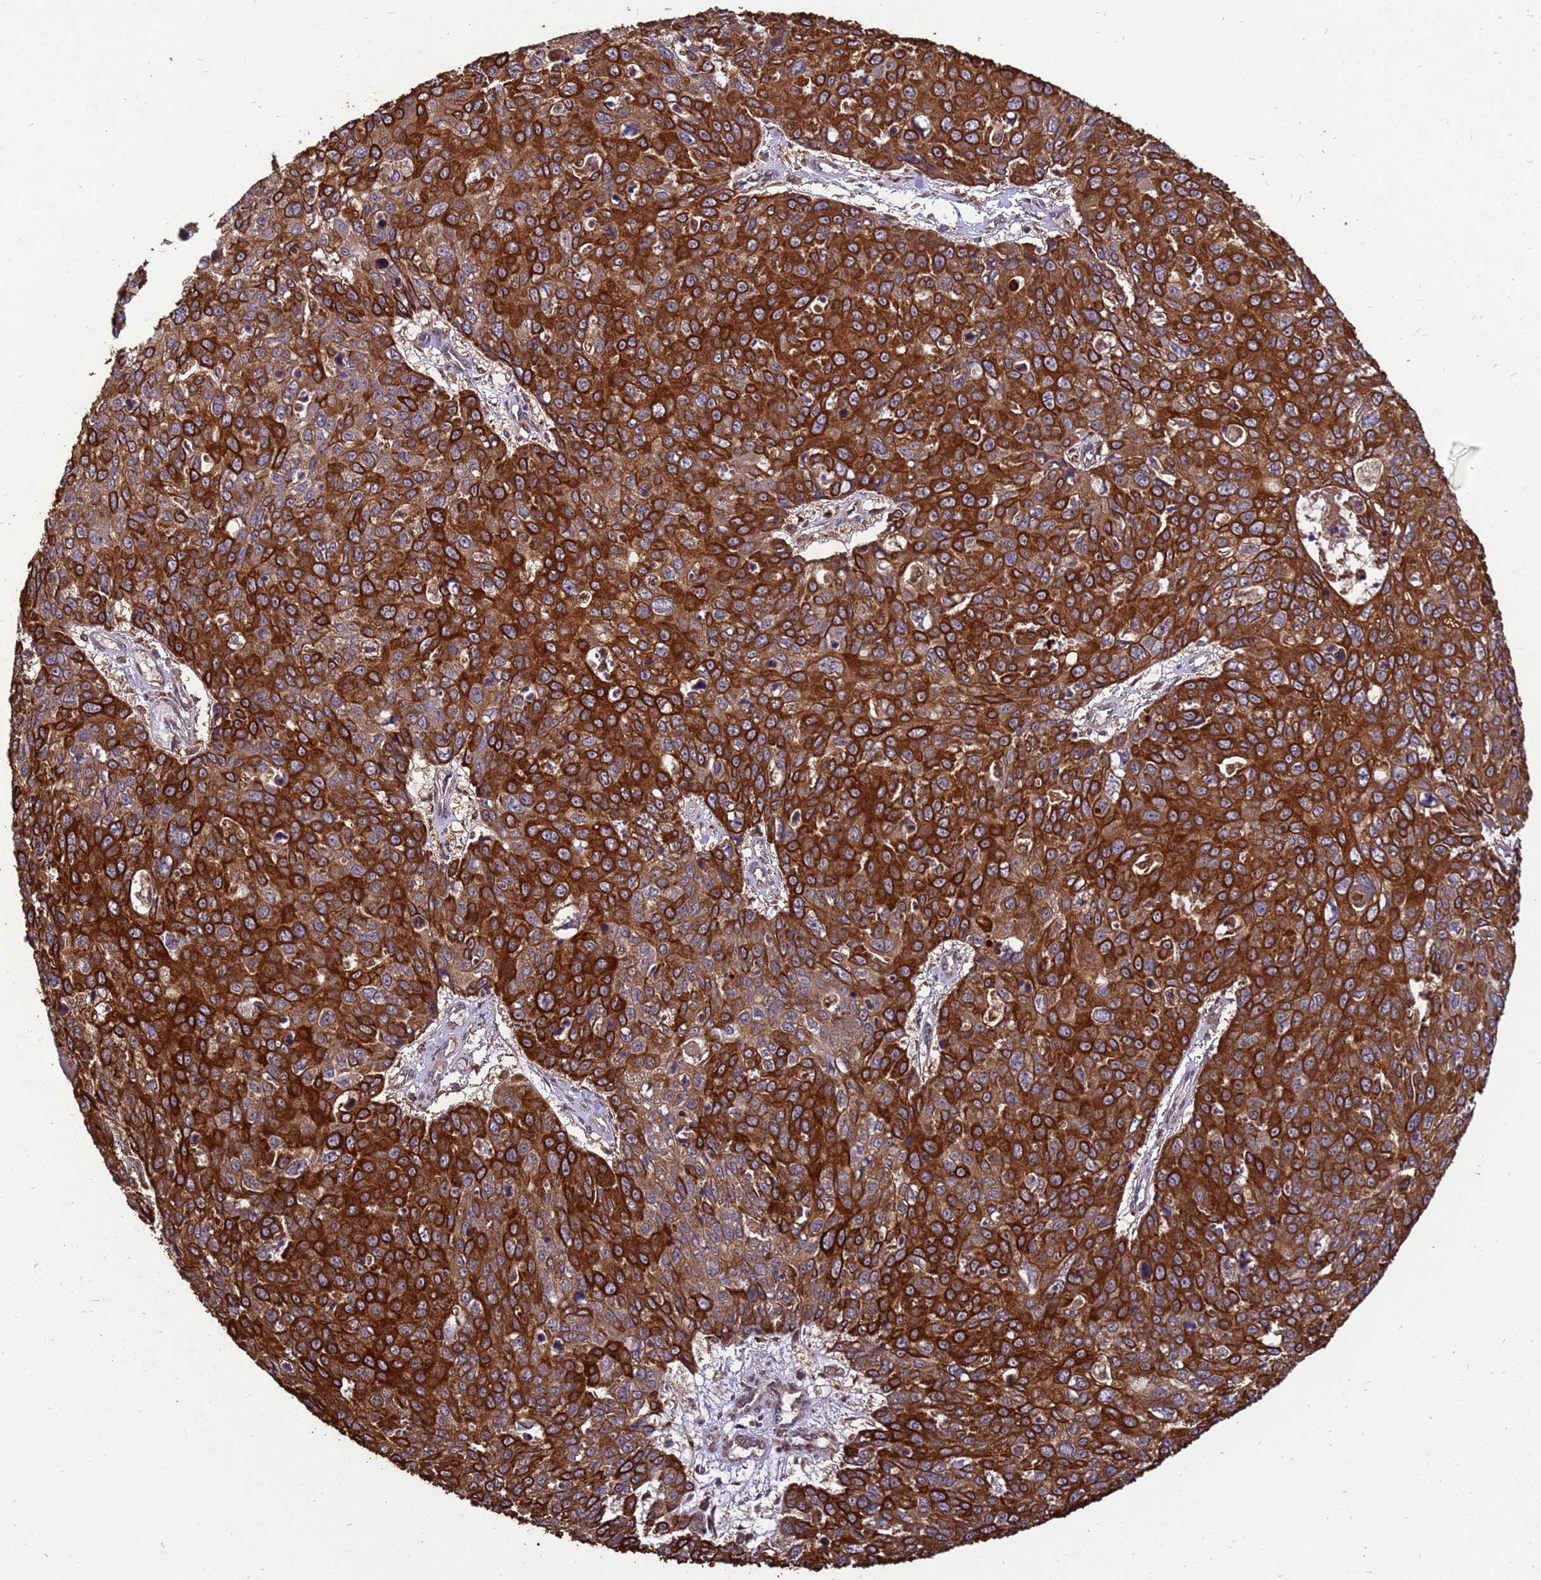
{"staining": {"intensity": "strong", "quantity": ">75%", "location": "cytoplasmic/membranous"}, "tissue": "skin cancer", "cell_type": "Tumor cells", "image_type": "cancer", "snomed": [{"axis": "morphology", "description": "Squamous cell carcinoma, NOS"}, {"axis": "topography", "description": "Skin"}], "caption": "This is a photomicrograph of IHC staining of skin cancer, which shows strong expression in the cytoplasmic/membranous of tumor cells.", "gene": "ZNF618", "patient": {"sex": "male", "age": 71}}